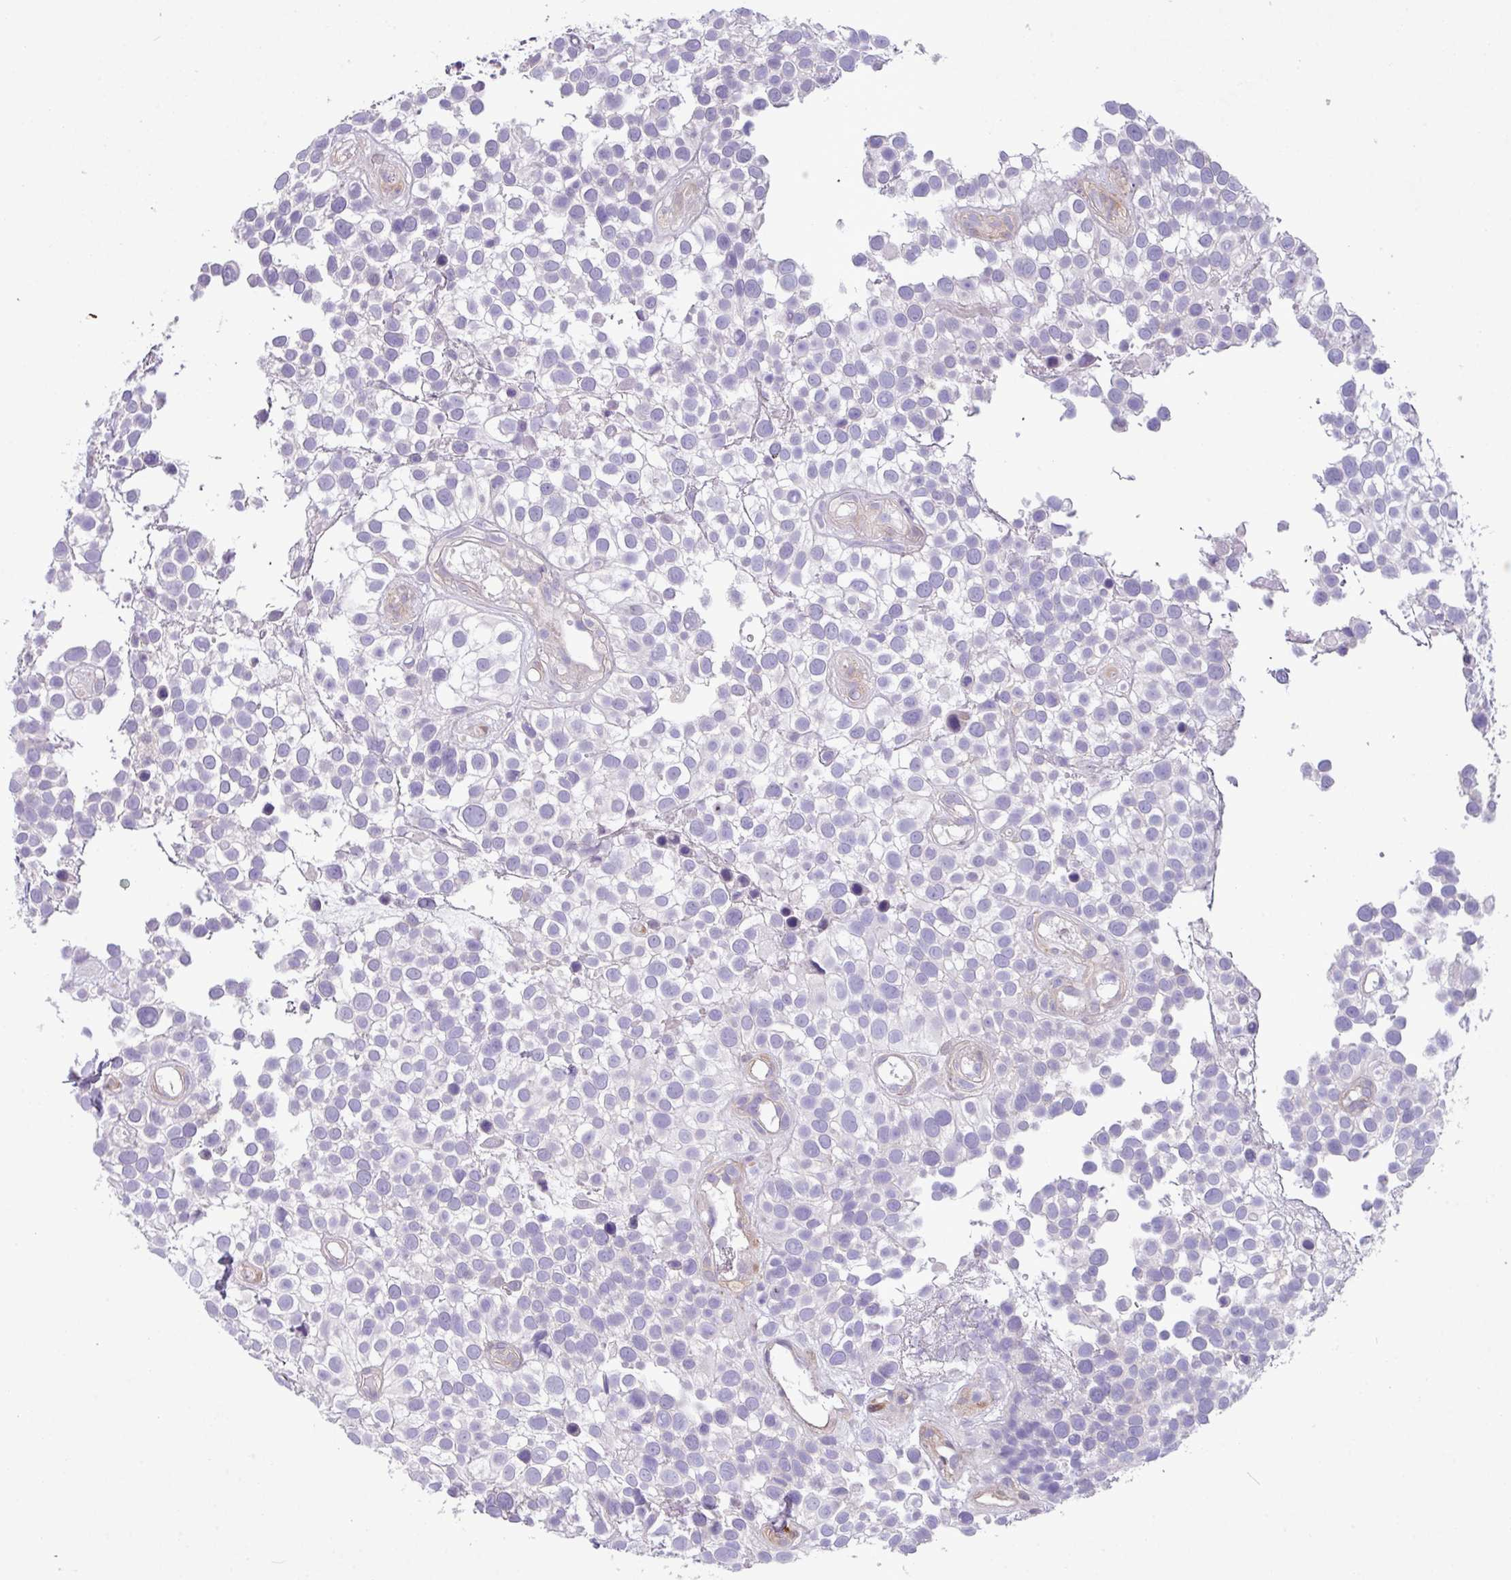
{"staining": {"intensity": "negative", "quantity": "none", "location": "none"}, "tissue": "urothelial cancer", "cell_type": "Tumor cells", "image_type": "cancer", "snomed": [{"axis": "morphology", "description": "Urothelial carcinoma, High grade"}, {"axis": "topography", "description": "Urinary bladder"}], "caption": "Urothelial carcinoma (high-grade) was stained to show a protein in brown. There is no significant expression in tumor cells.", "gene": "KIRREL3", "patient": {"sex": "male", "age": 56}}